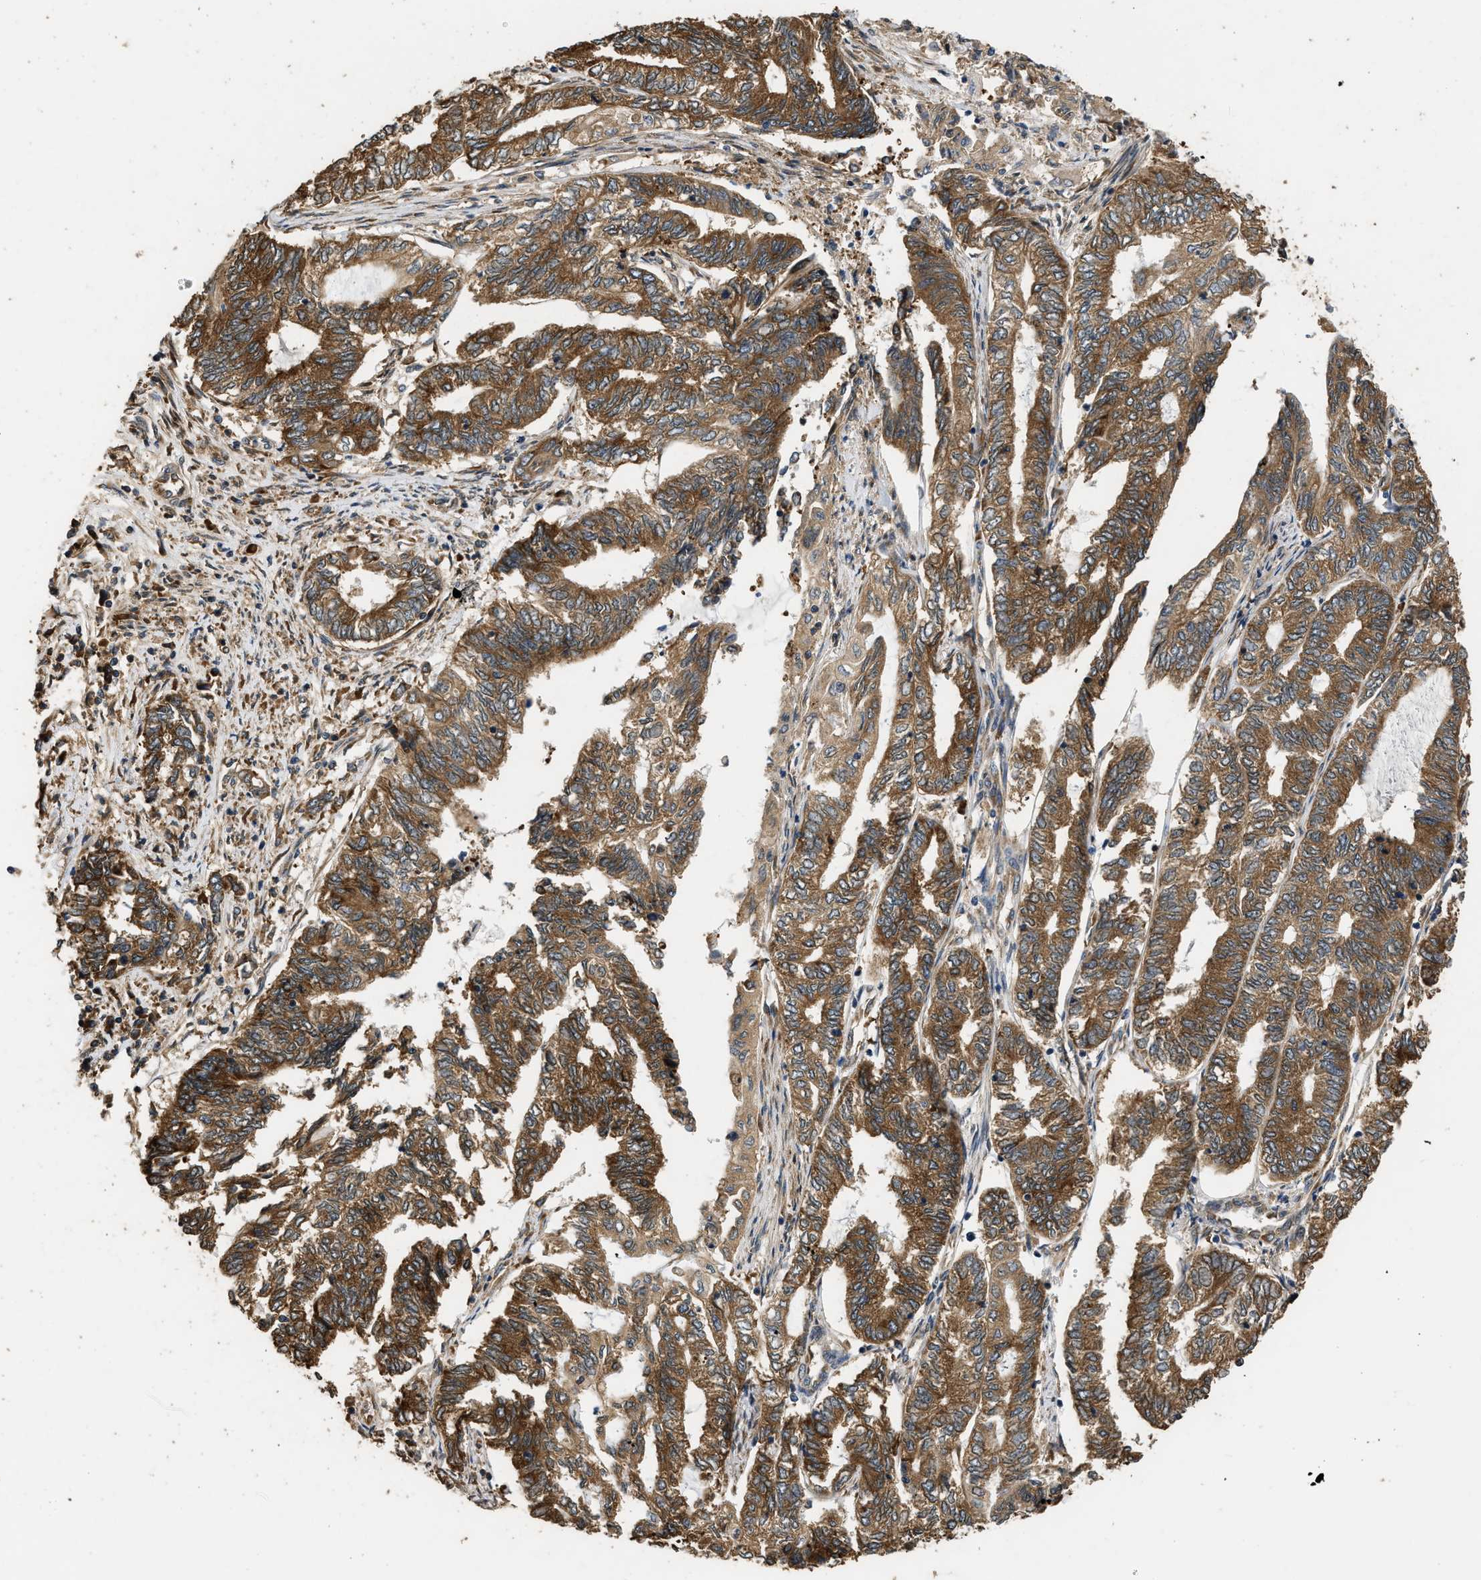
{"staining": {"intensity": "strong", "quantity": ">75%", "location": "cytoplasmic/membranous"}, "tissue": "endometrial cancer", "cell_type": "Tumor cells", "image_type": "cancer", "snomed": [{"axis": "morphology", "description": "Adenocarcinoma, NOS"}, {"axis": "topography", "description": "Uterus"}, {"axis": "topography", "description": "Endometrium"}], "caption": "Immunohistochemical staining of endometrial cancer (adenocarcinoma) demonstrates high levels of strong cytoplasmic/membranous protein expression in about >75% of tumor cells.", "gene": "SLC36A4", "patient": {"sex": "female", "age": 70}}